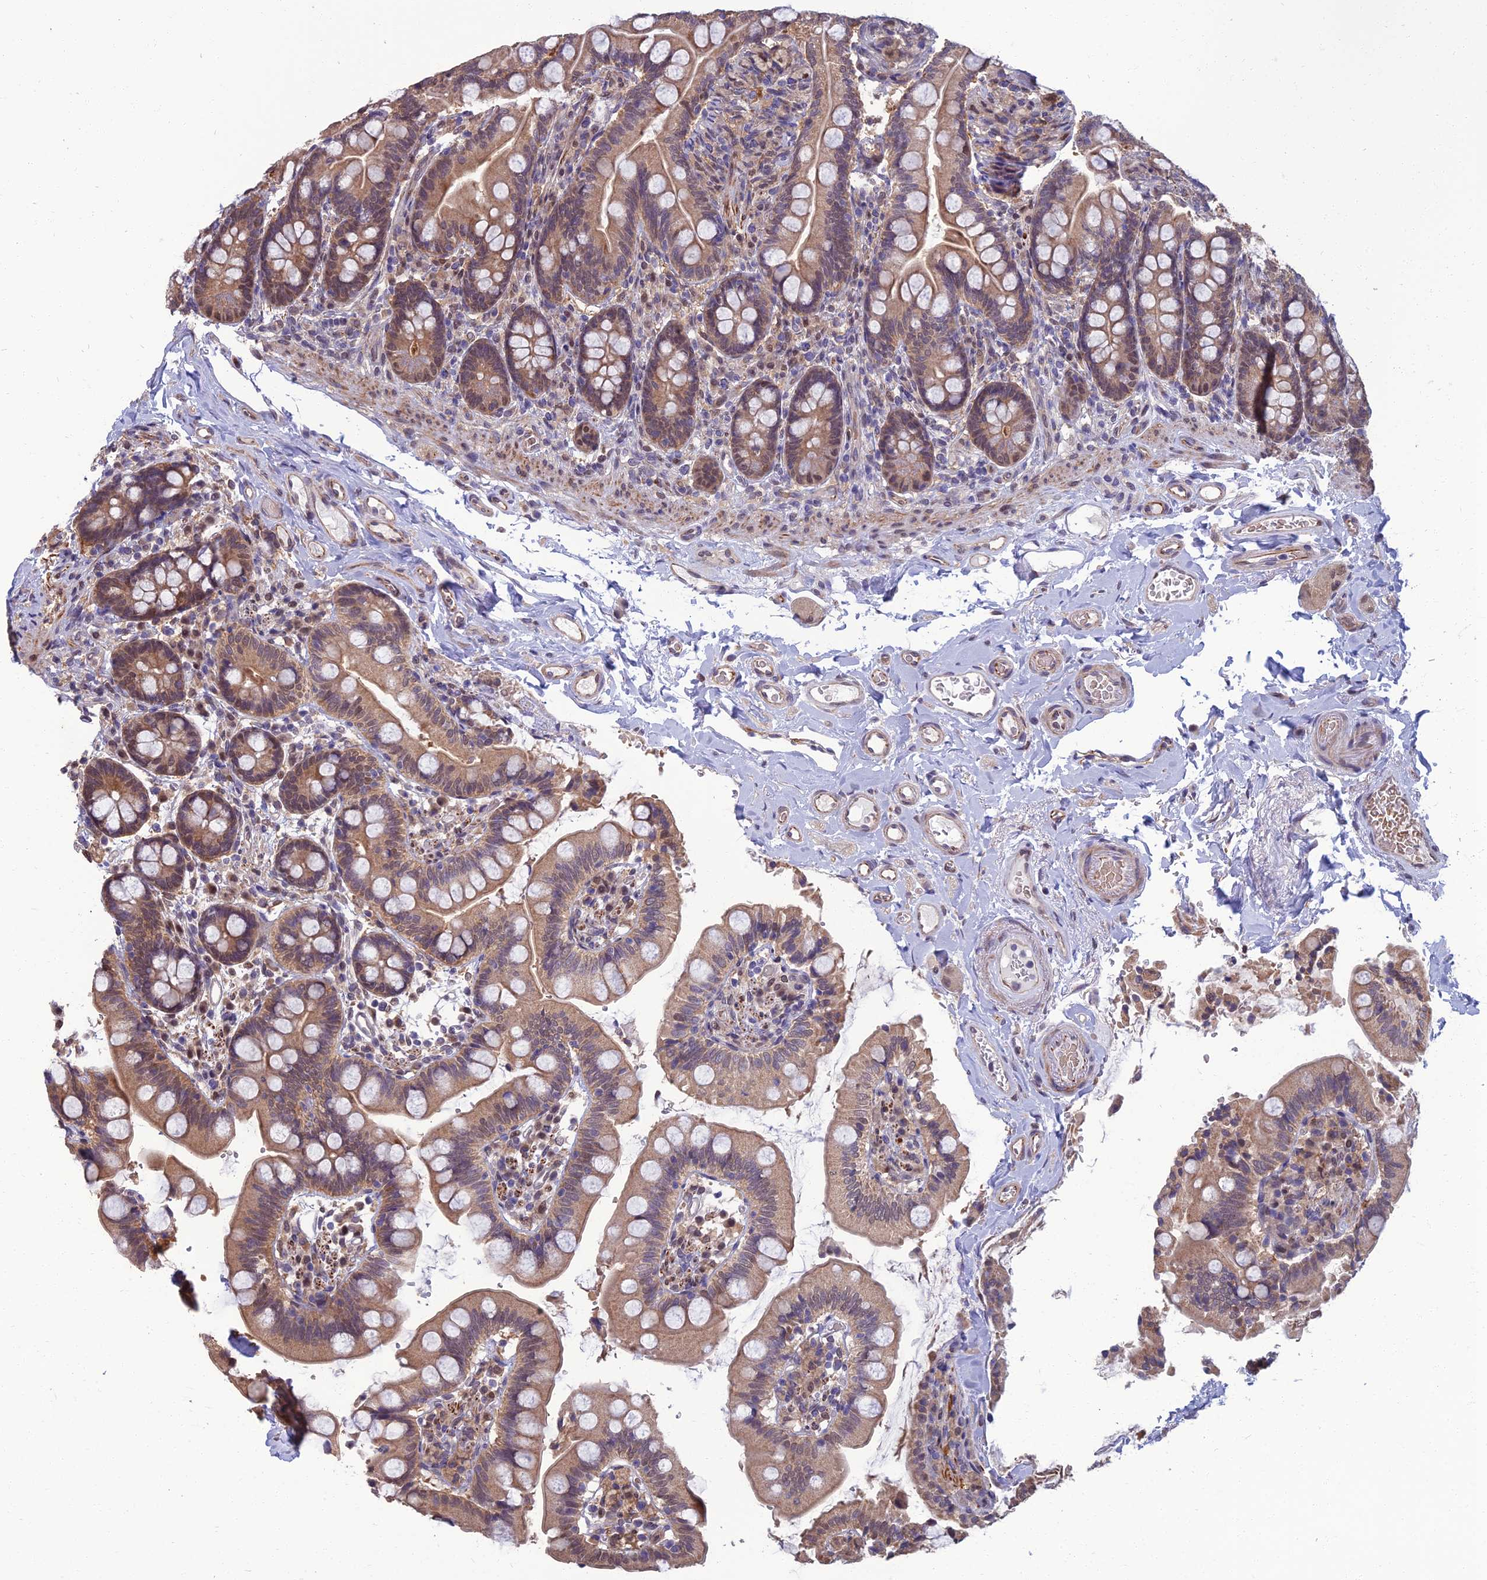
{"staining": {"intensity": "moderate", "quantity": ">75%", "location": "cytoplasmic/membranous,nuclear"}, "tissue": "small intestine", "cell_type": "Glandular cells", "image_type": "normal", "snomed": [{"axis": "morphology", "description": "Normal tissue, NOS"}, {"axis": "topography", "description": "Small intestine"}], "caption": "Protein expression analysis of unremarkable human small intestine reveals moderate cytoplasmic/membranous,nuclear expression in approximately >75% of glandular cells. (brown staining indicates protein expression, while blue staining denotes nuclei).", "gene": "NR4A3", "patient": {"sex": "female", "age": 64}}